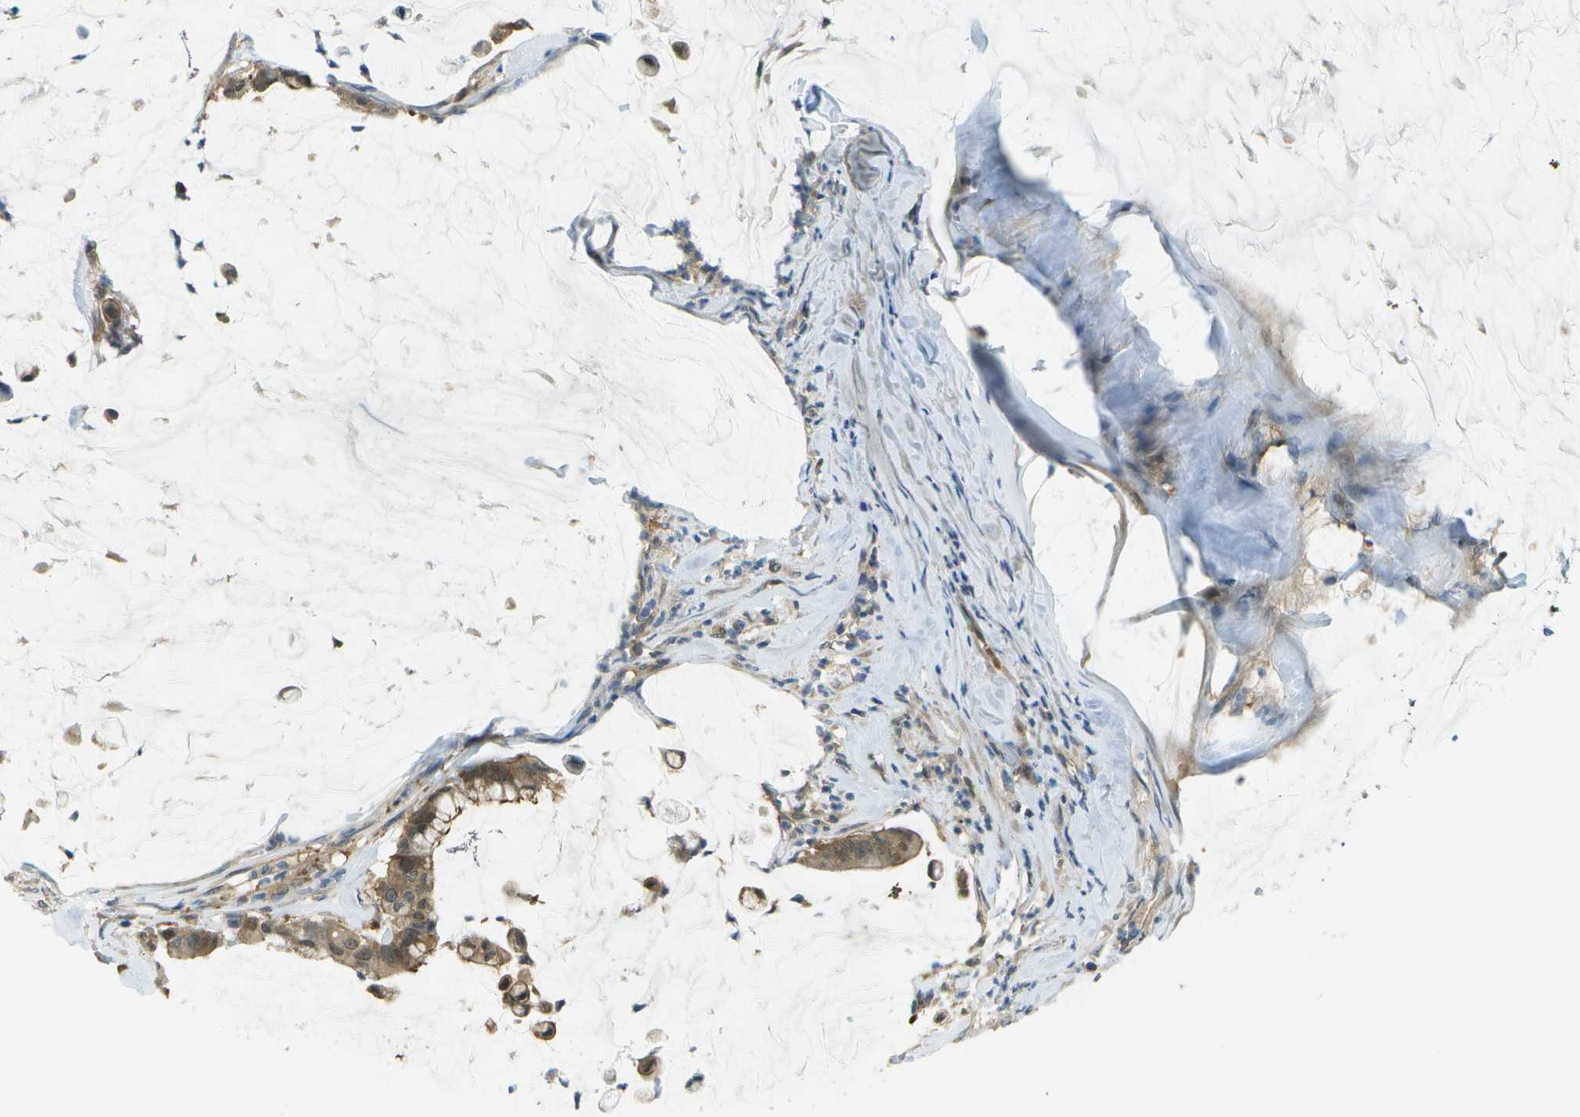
{"staining": {"intensity": "moderate", "quantity": ">75%", "location": "cytoplasmic/membranous"}, "tissue": "pancreatic cancer", "cell_type": "Tumor cells", "image_type": "cancer", "snomed": [{"axis": "morphology", "description": "Adenocarcinoma, NOS"}, {"axis": "topography", "description": "Pancreas"}], "caption": "Moderate cytoplasmic/membranous positivity for a protein is present in approximately >75% of tumor cells of pancreatic adenocarcinoma using immunohistochemistry (IHC).", "gene": "CDH23", "patient": {"sex": "male", "age": 41}}